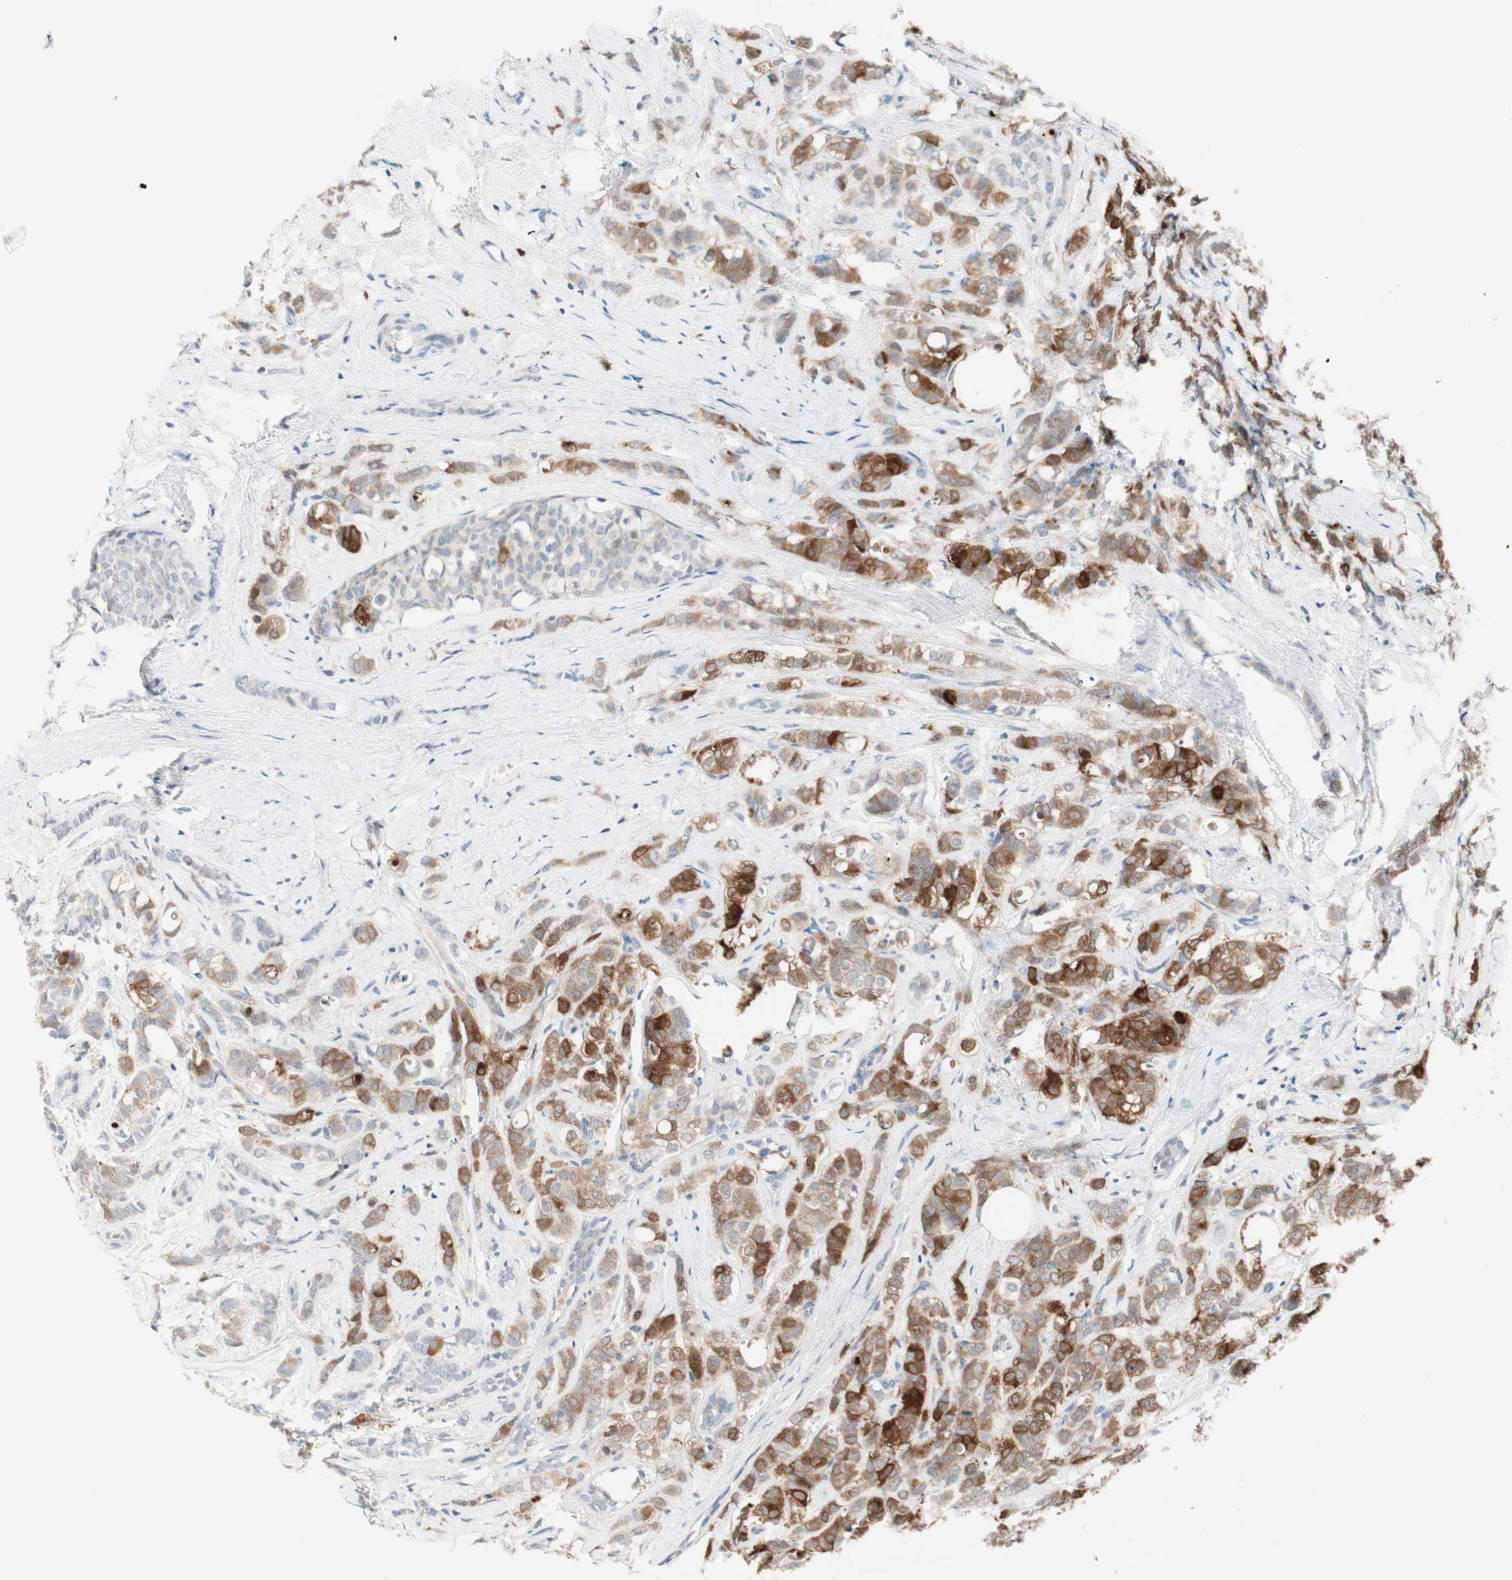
{"staining": {"intensity": "moderate", "quantity": "25%-75%", "location": "cytoplasmic/membranous"}, "tissue": "breast cancer", "cell_type": "Tumor cells", "image_type": "cancer", "snomed": [{"axis": "morphology", "description": "Lobular carcinoma"}, {"axis": "topography", "description": "Breast"}], "caption": "There is medium levels of moderate cytoplasmic/membranous expression in tumor cells of breast cancer (lobular carcinoma), as demonstrated by immunohistochemical staining (brown color).", "gene": "PDZK1", "patient": {"sex": "female", "age": 60}}